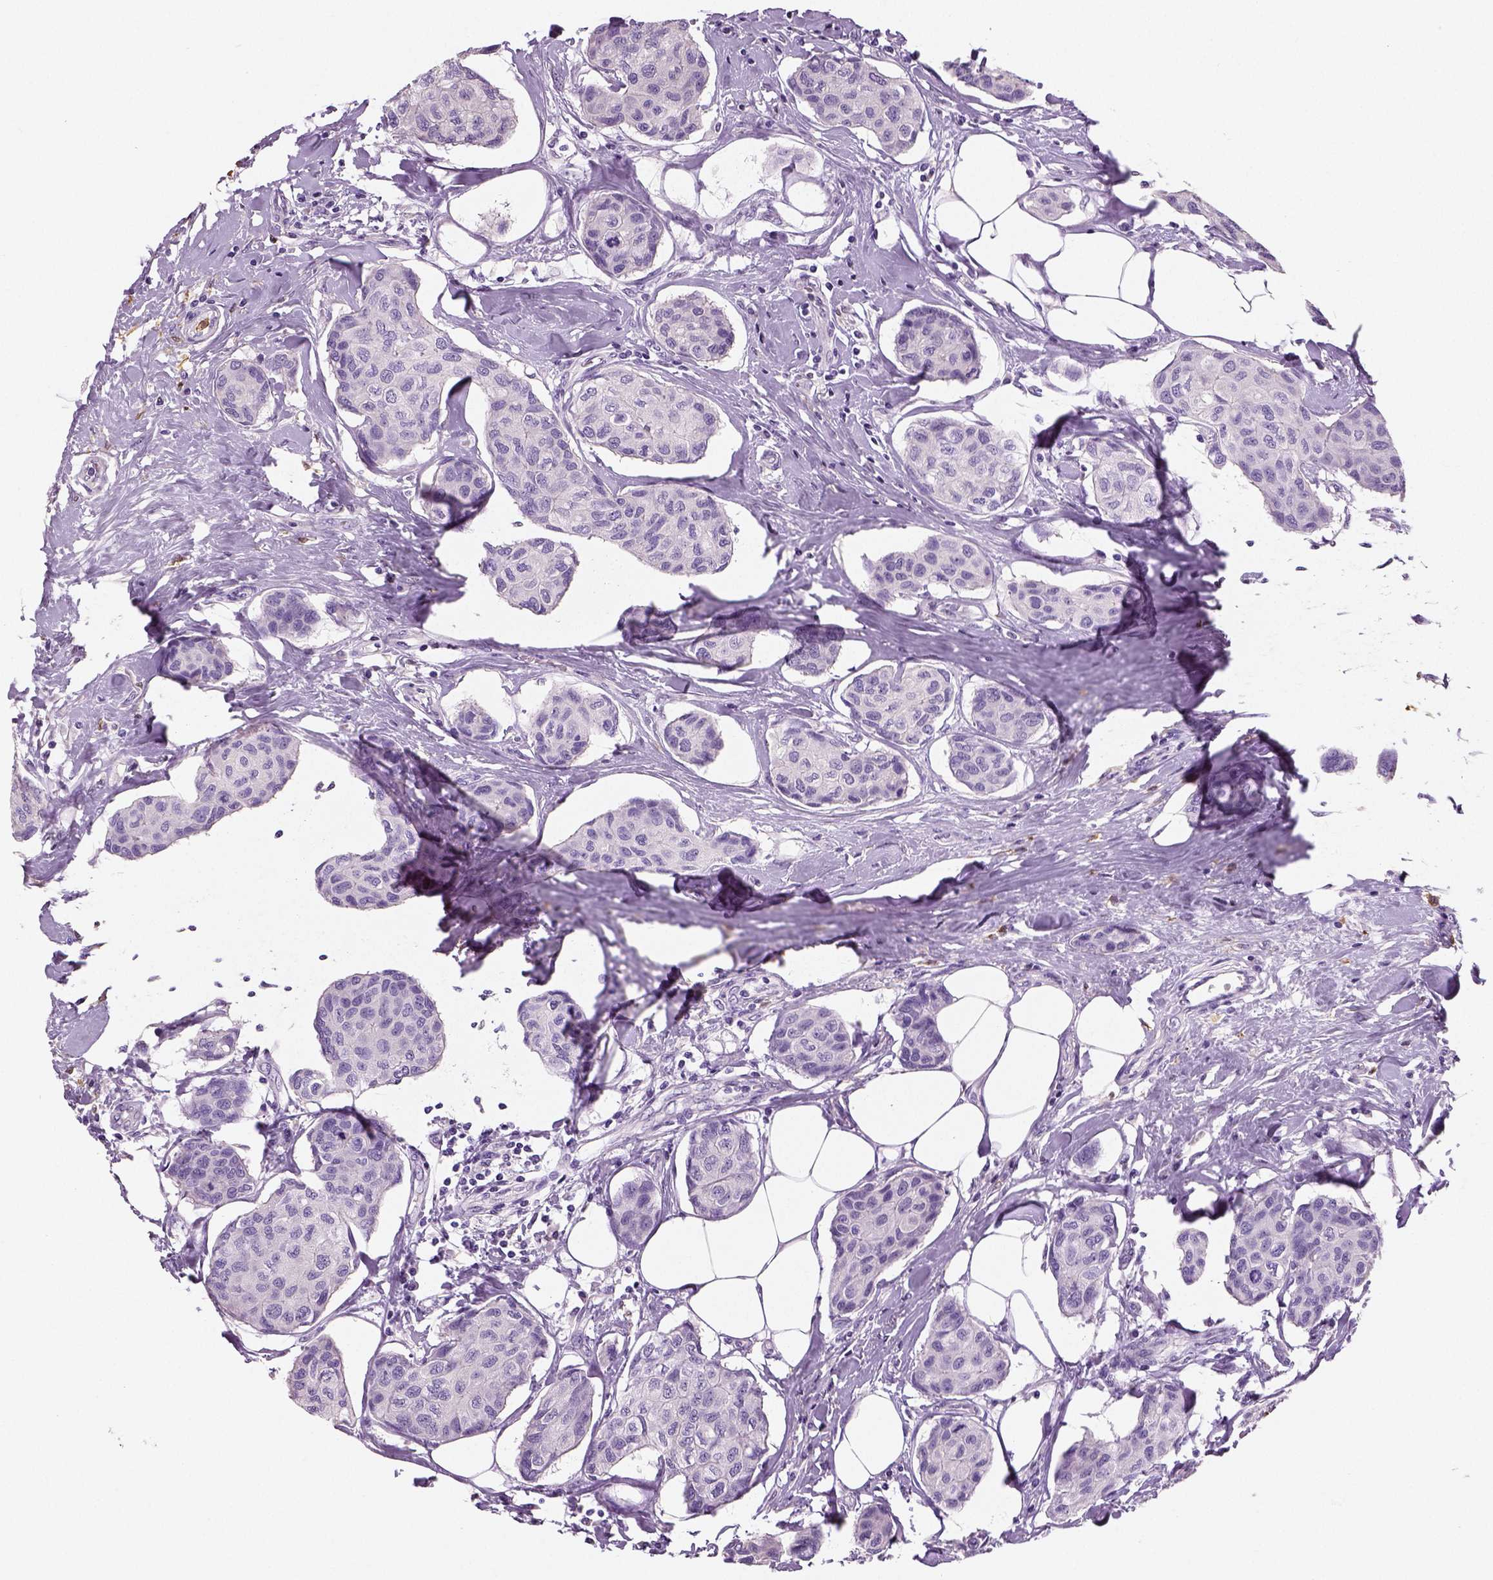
{"staining": {"intensity": "negative", "quantity": "none", "location": "none"}, "tissue": "breast cancer", "cell_type": "Tumor cells", "image_type": "cancer", "snomed": [{"axis": "morphology", "description": "Duct carcinoma"}, {"axis": "topography", "description": "Breast"}], "caption": "Immunohistochemistry (IHC) of human breast cancer reveals no expression in tumor cells.", "gene": "NECAB2", "patient": {"sex": "female", "age": 80}}